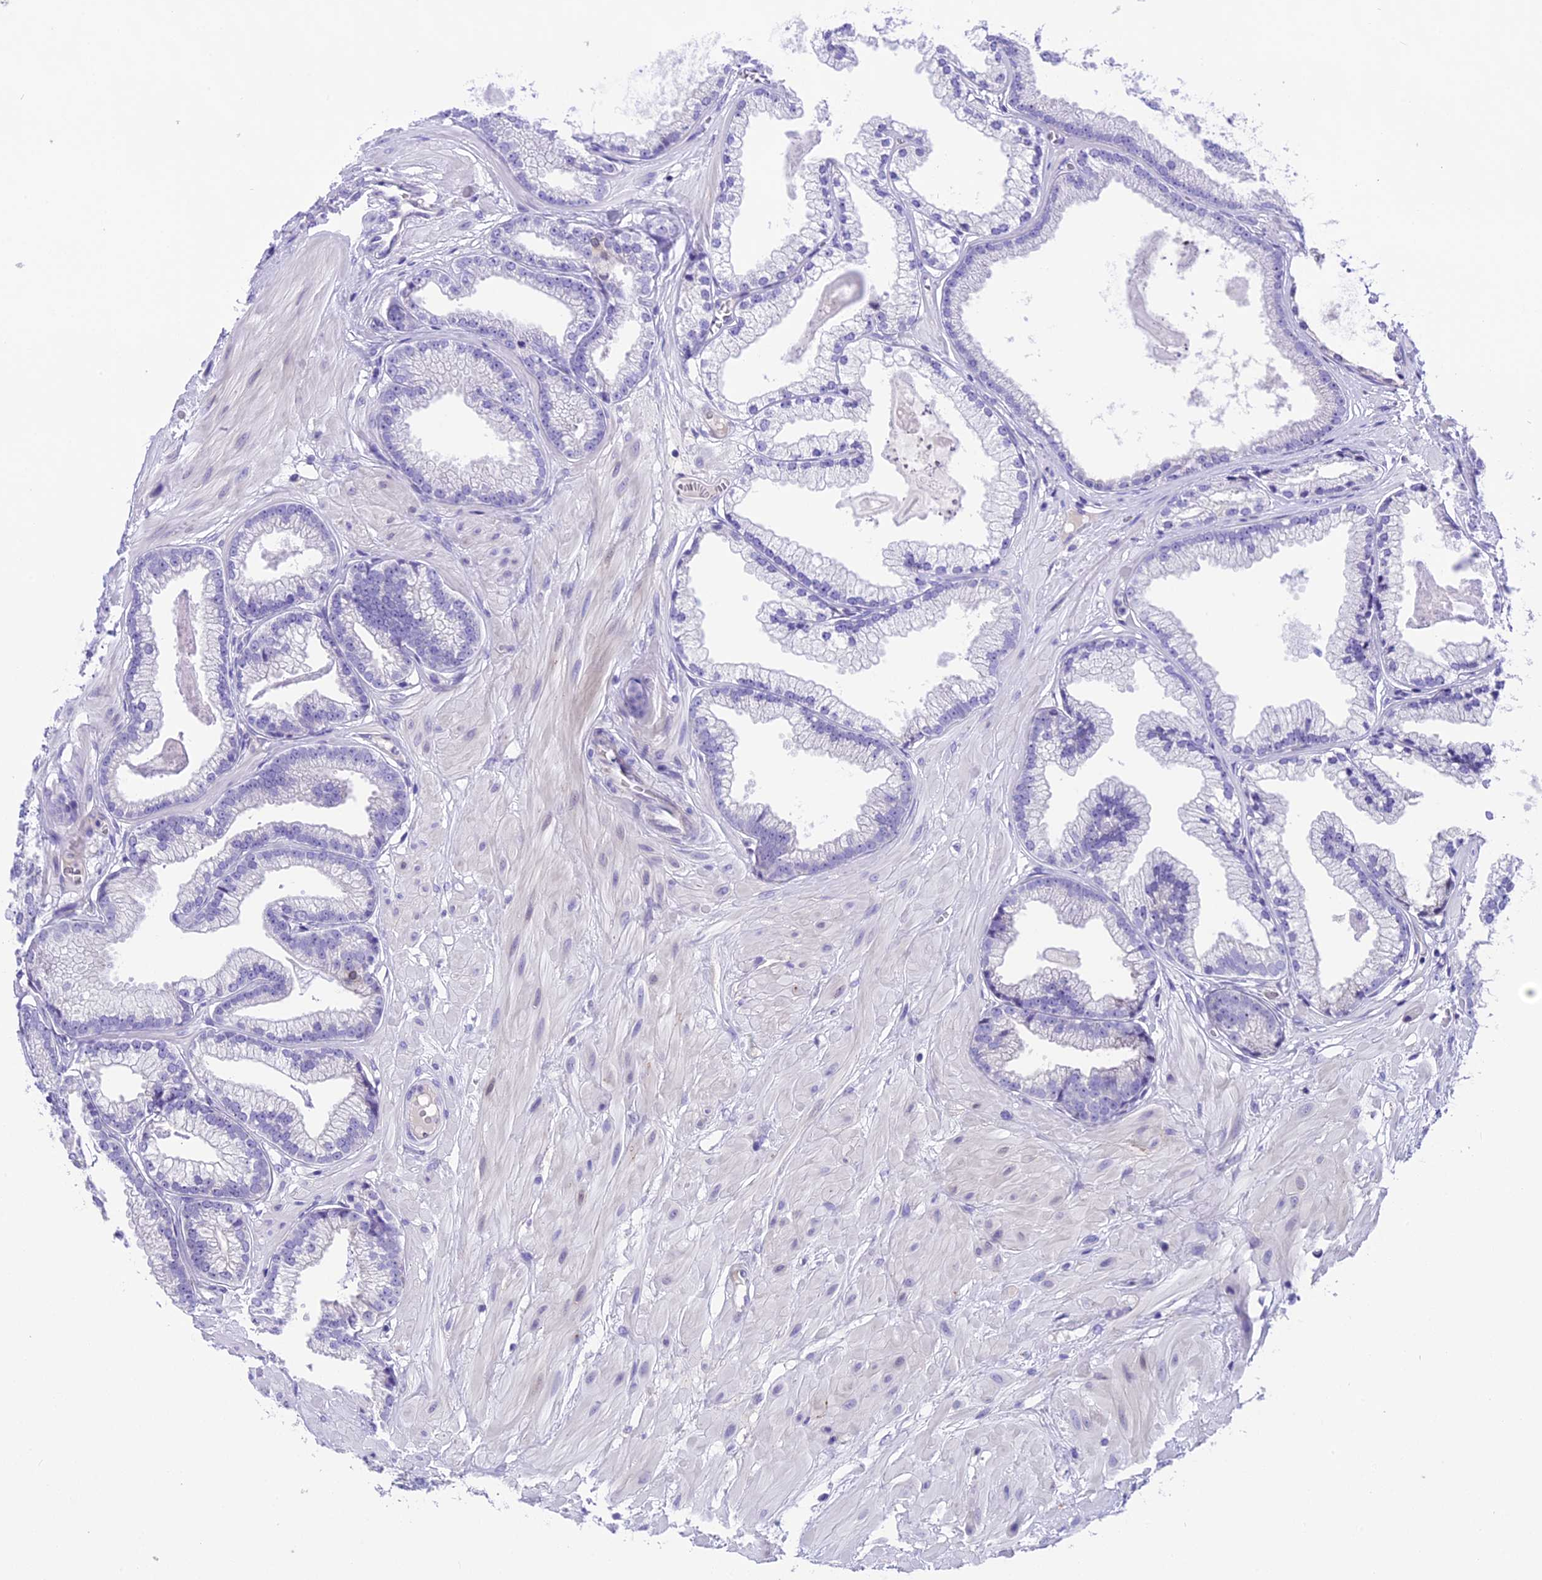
{"staining": {"intensity": "negative", "quantity": "none", "location": "none"}, "tissue": "prostate cancer", "cell_type": "Tumor cells", "image_type": "cancer", "snomed": [{"axis": "morphology", "description": "Adenocarcinoma, Low grade"}, {"axis": "topography", "description": "Prostate"}], "caption": "Image shows no significant protein expression in tumor cells of prostate cancer. (DAB IHC visualized using brightfield microscopy, high magnification).", "gene": "PRR15", "patient": {"sex": "male", "age": 64}}